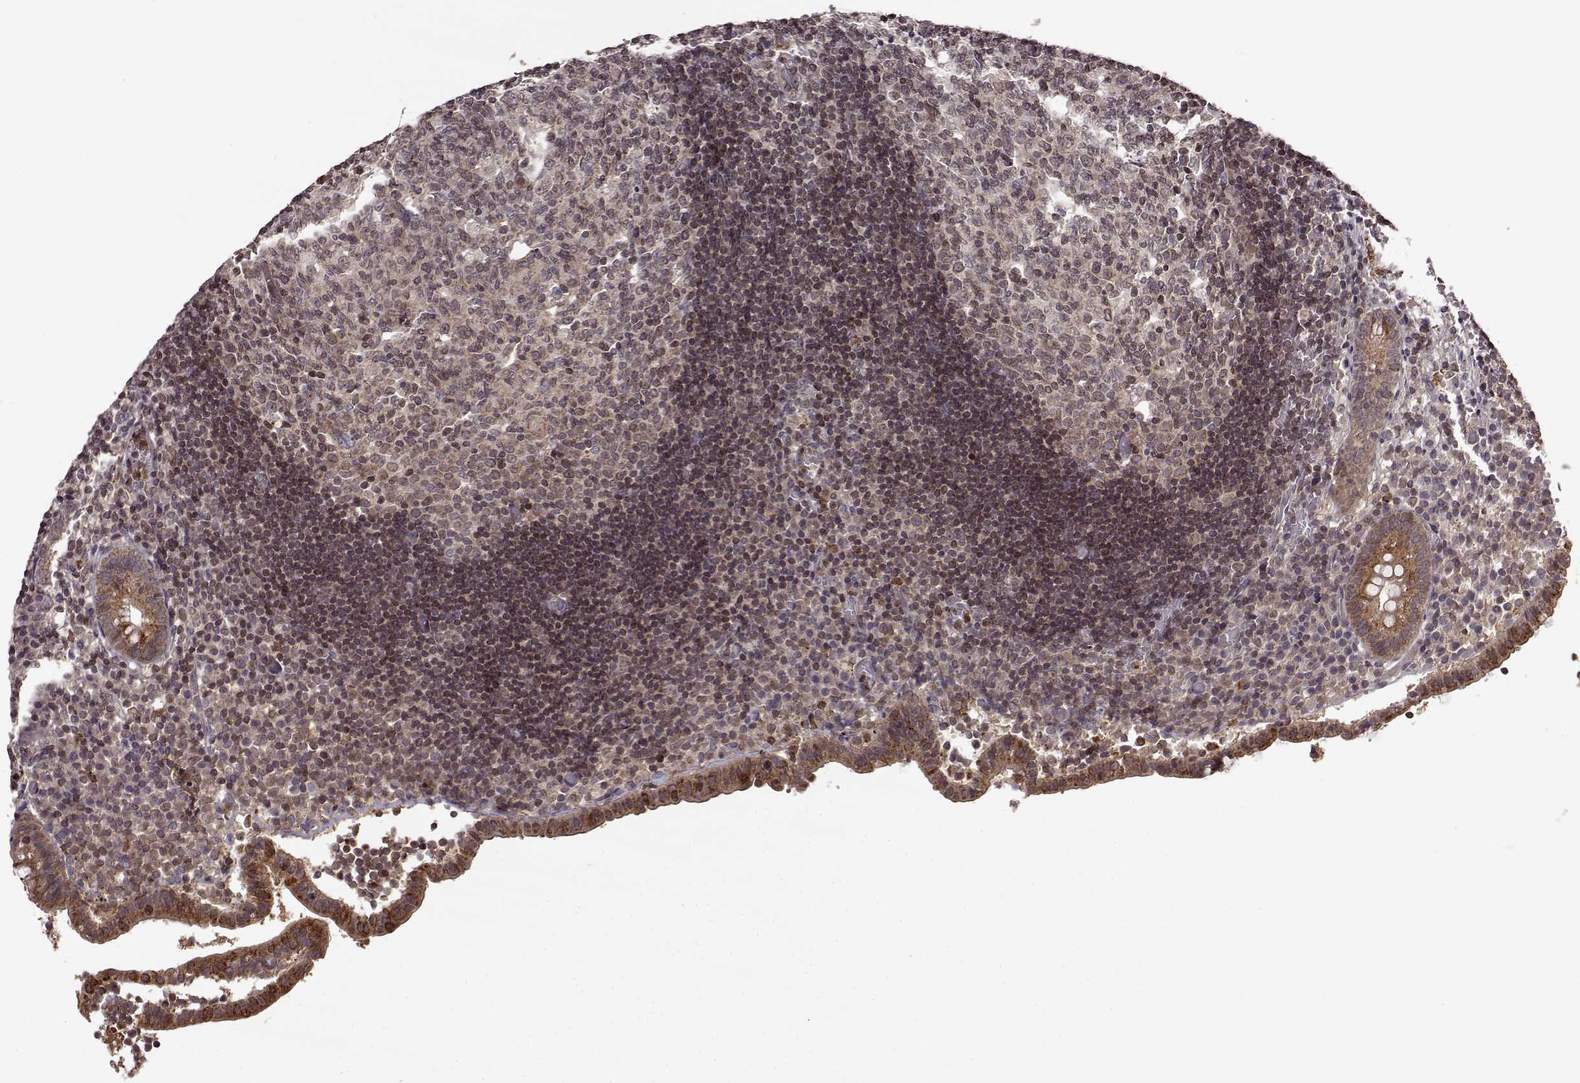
{"staining": {"intensity": "moderate", "quantity": ">75%", "location": "cytoplasmic/membranous"}, "tissue": "appendix", "cell_type": "Glandular cells", "image_type": "normal", "snomed": [{"axis": "morphology", "description": "Normal tissue, NOS"}, {"axis": "topography", "description": "Appendix"}], "caption": "Appendix stained with DAB immunohistochemistry (IHC) exhibits medium levels of moderate cytoplasmic/membranous expression in approximately >75% of glandular cells. (DAB IHC with brightfield microscopy, high magnification).", "gene": "TRMU", "patient": {"sex": "female", "age": 32}}